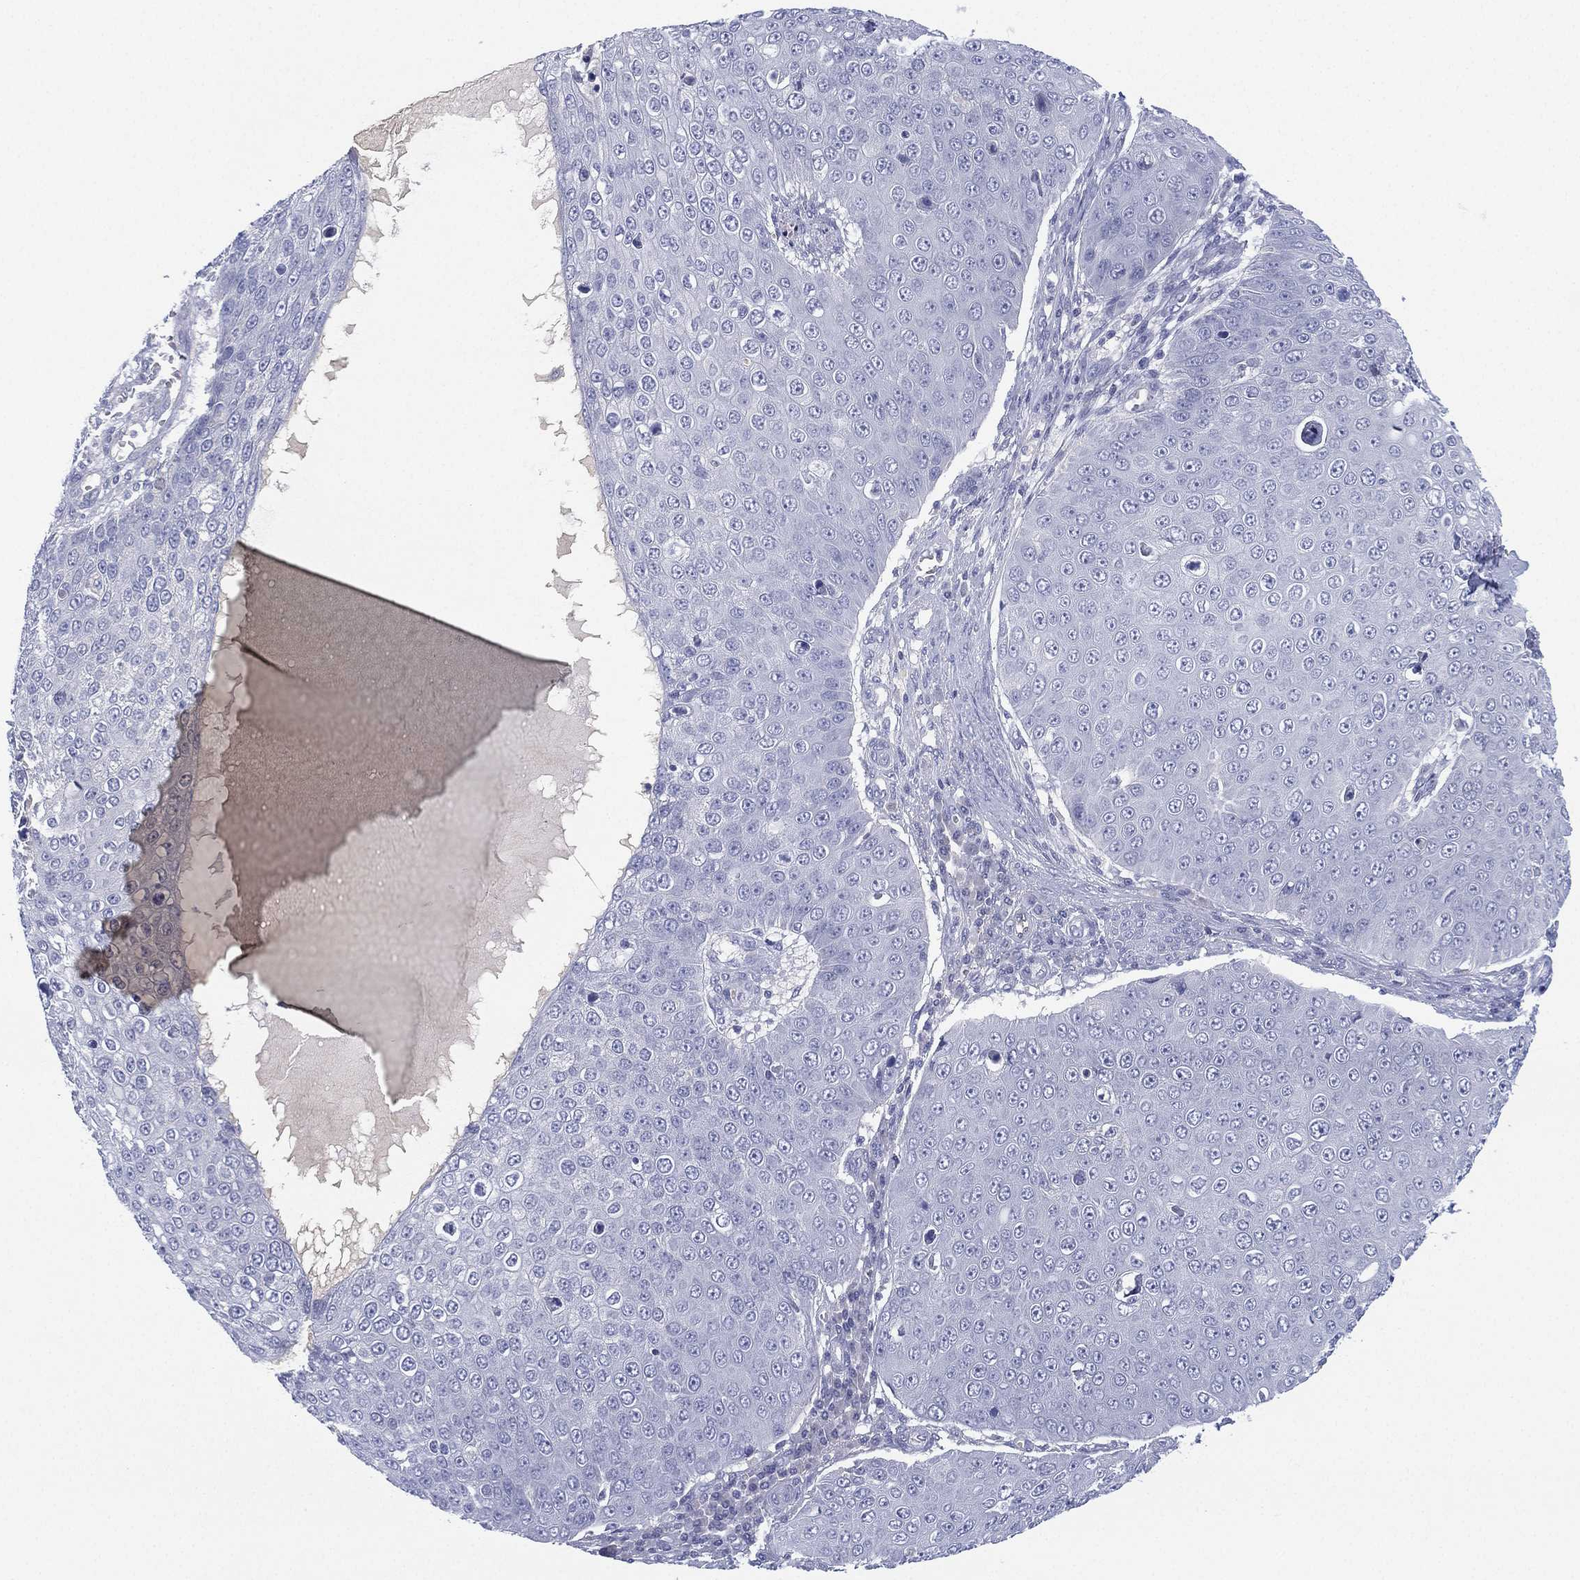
{"staining": {"intensity": "negative", "quantity": "none", "location": "none"}, "tissue": "skin cancer", "cell_type": "Tumor cells", "image_type": "cancer", "snomed": [{"axis": "morphology", "description": "Squamous cell carcinoma, NOS"}, {"axis": "topography", "description": "Skin"}], "caption": "Skin squamous cell carcinoma stained for a protein using IHC reveals no positivity tumor cells.", "gene": "CYP2D6", "patient": {"sex": "male", "age": 71}}